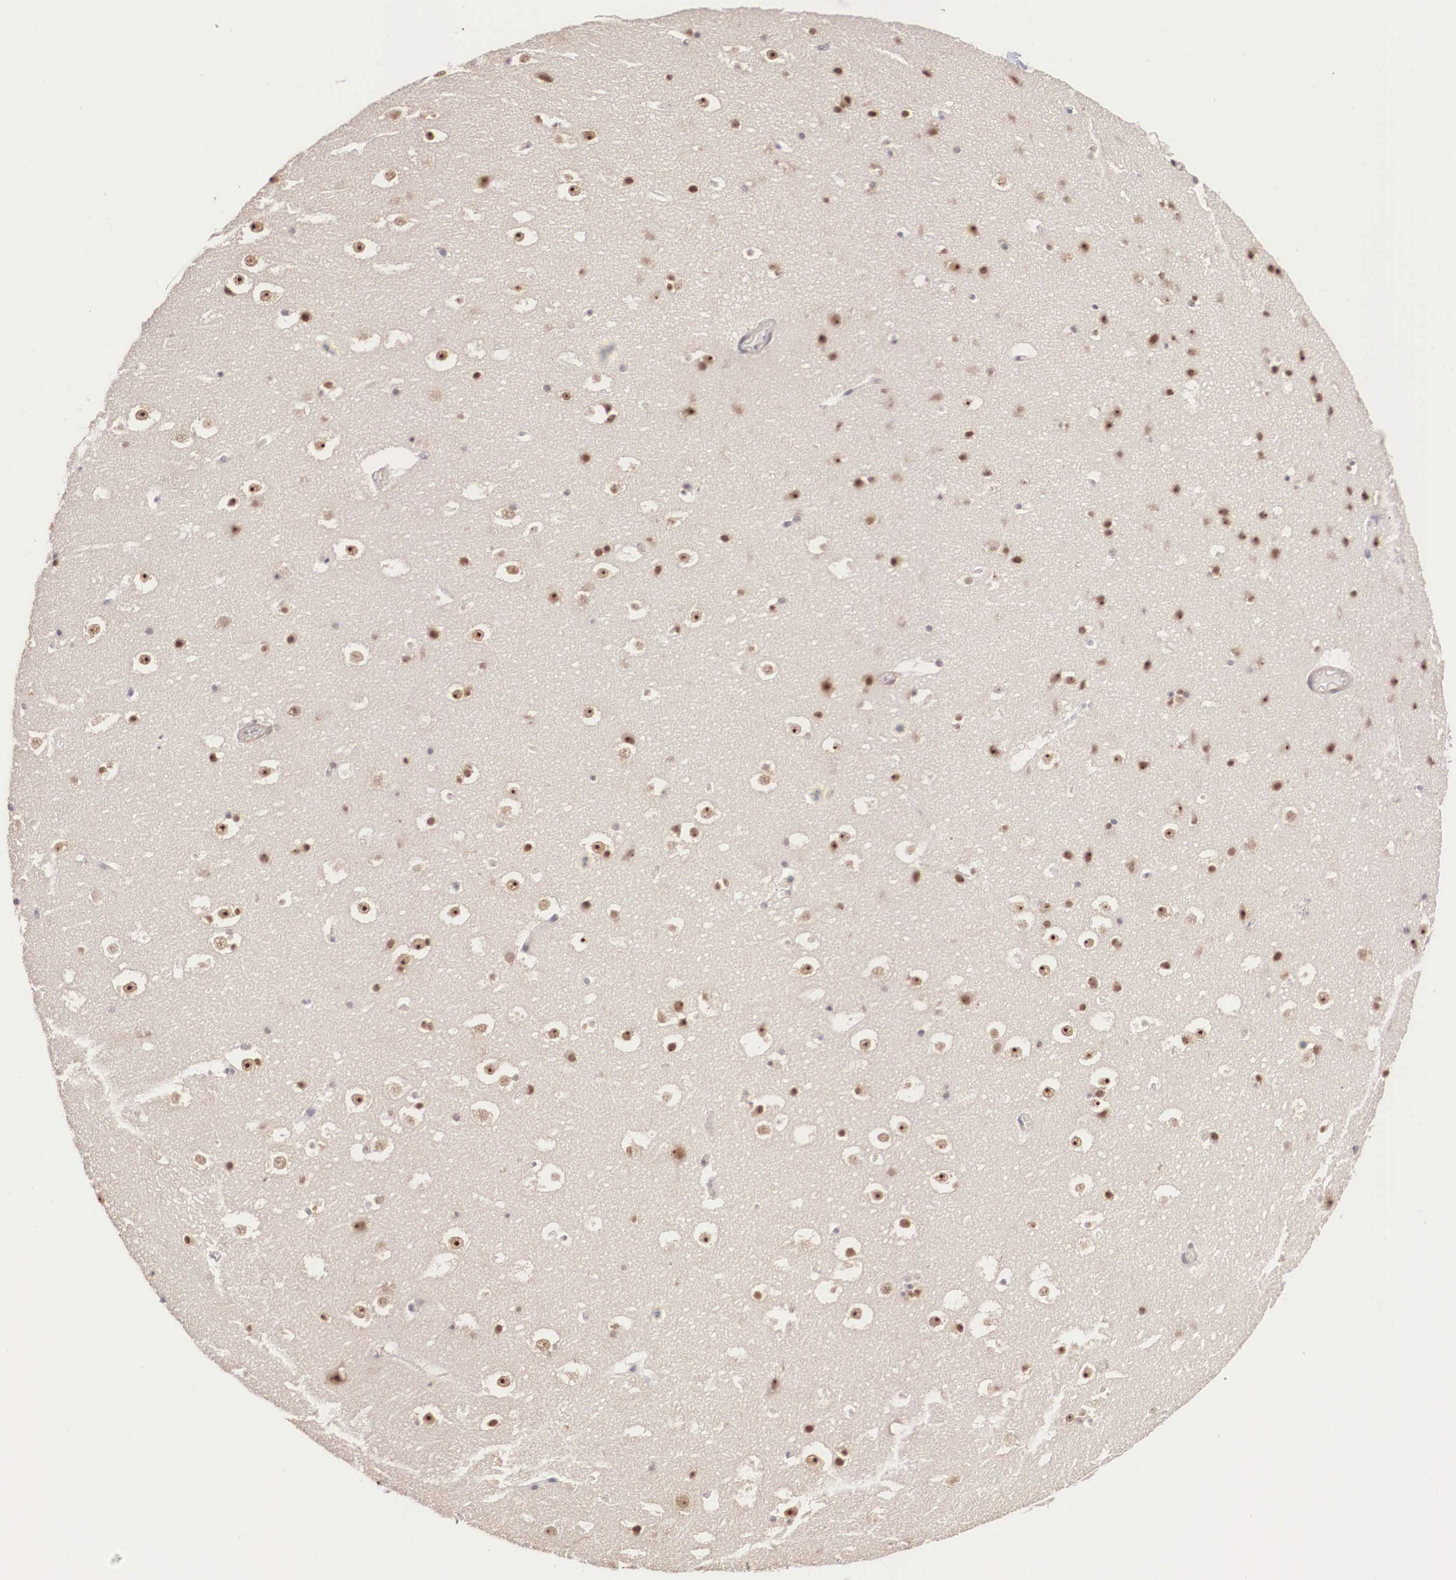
{"staining": {"intensity": "weak", "quantity": "25%-75%", "location": "nuclear"}, "tissue": "hippocampus", "cell_type": "Glial cells", "image_type": "normal", "snomed": [{"axis": "morphology", "description": "Normal tissue, NOS"}, {"axis": "topography", "description": "Hippocampus"}], "caption": "Hippocampus was stained to show a protein in brown. There is low levels of weak nuclear positivity in about 25%-75% of glial cells. (Stains: DAB (3,3'-diaminobenzidine) in brown, nuclei in blue, Microscopy: brightfield microscopy at high magnification).", "gene": "ZNF275", "patient": {"sex": "male", "age": 45}}